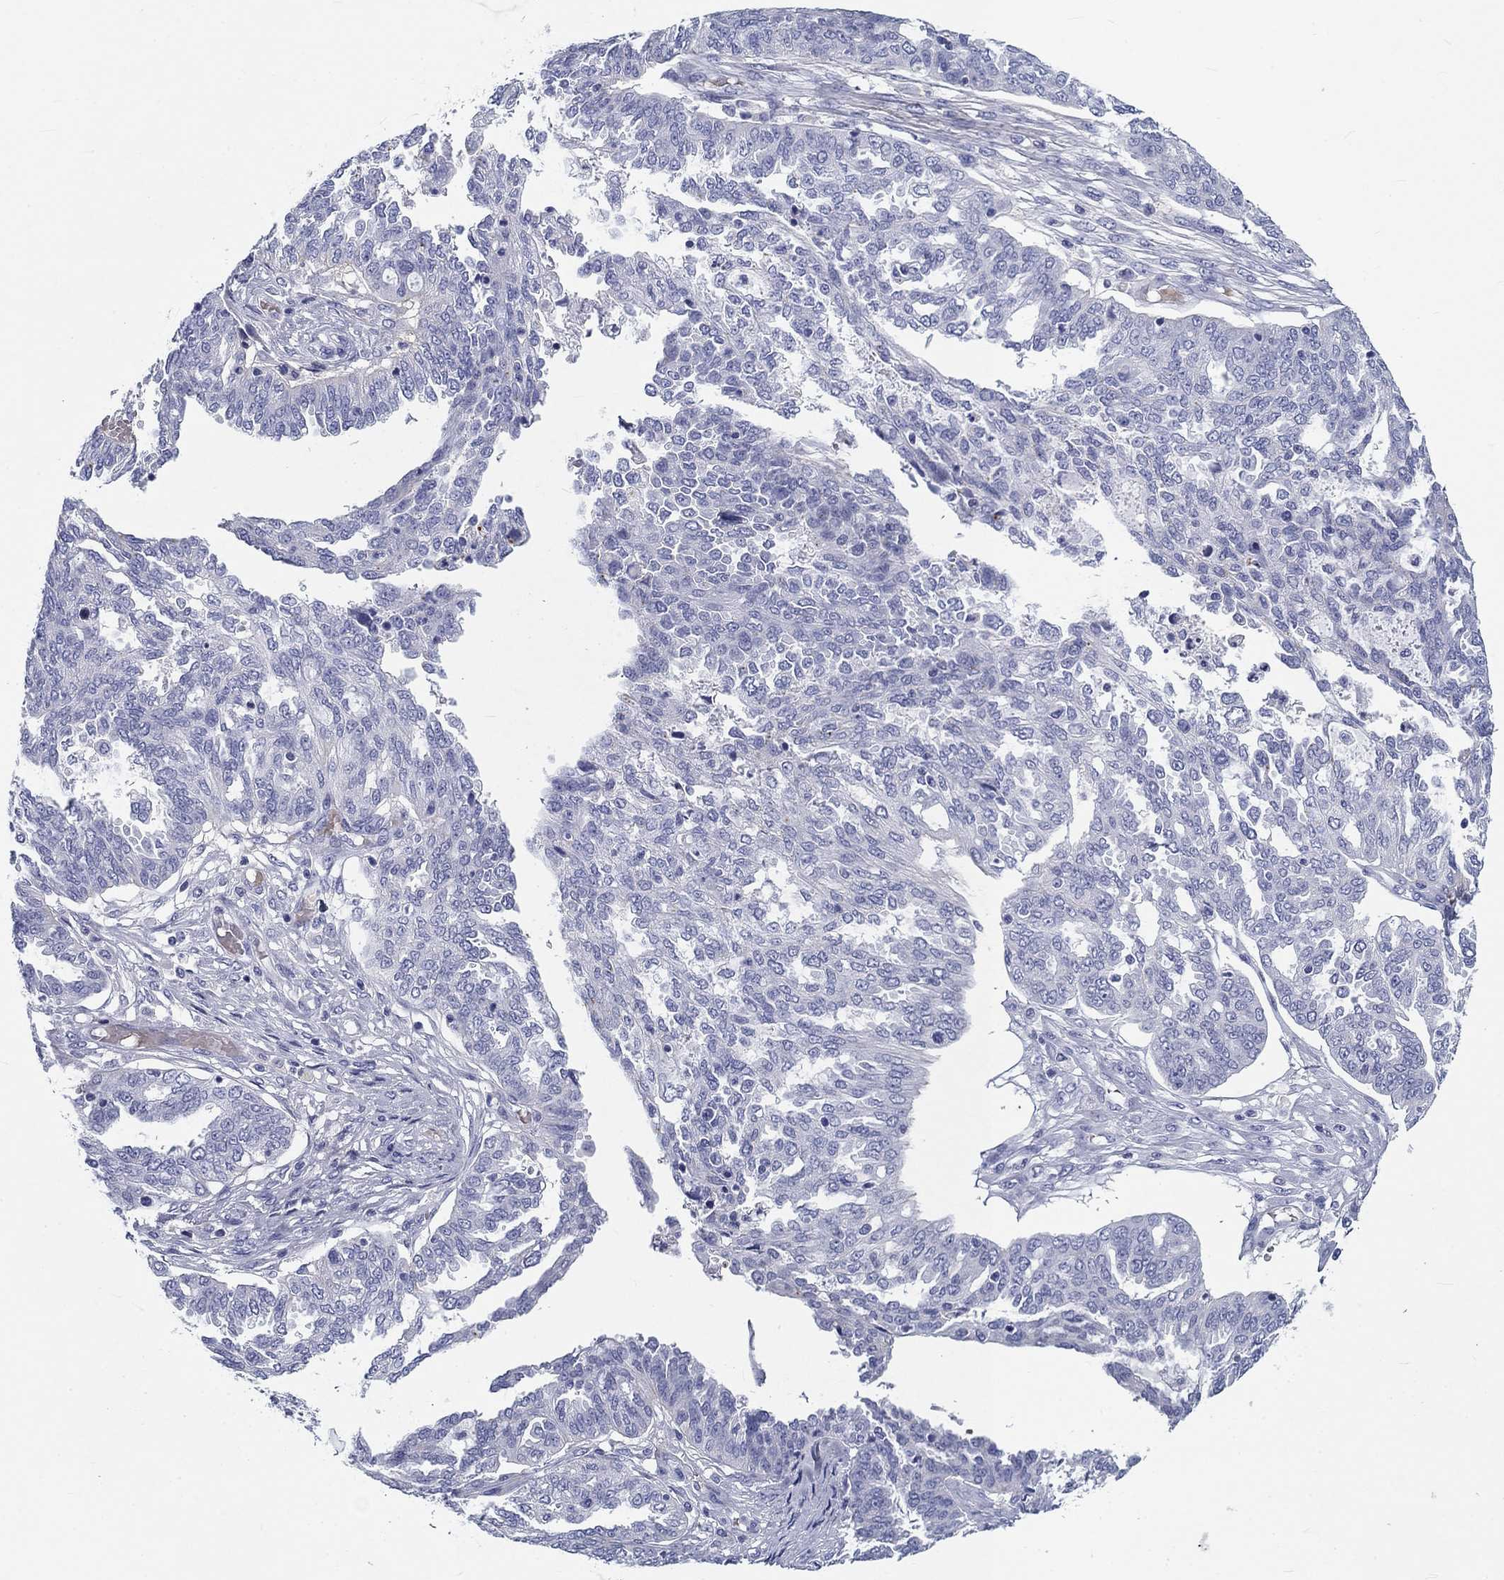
{"staining": {"intensity": "negative", "quantity": "none", "location": "none"}, "tissue": "ovarian cancer", "cell_type": "Tumor cells", "image_type": "cancer", "snomed": [{"axis": "morphology", "description": "Cystadenocarcinoma, serous, NOS"}, {"axis": "topography", "description": "Ovary"}], "caption": "IHC of ovarian cancer (serous cystadenocarcinoma) displays no positivity in tumor cells.", "gene": "CD40LG", "patient": {"sex": "female", "age": 67}}